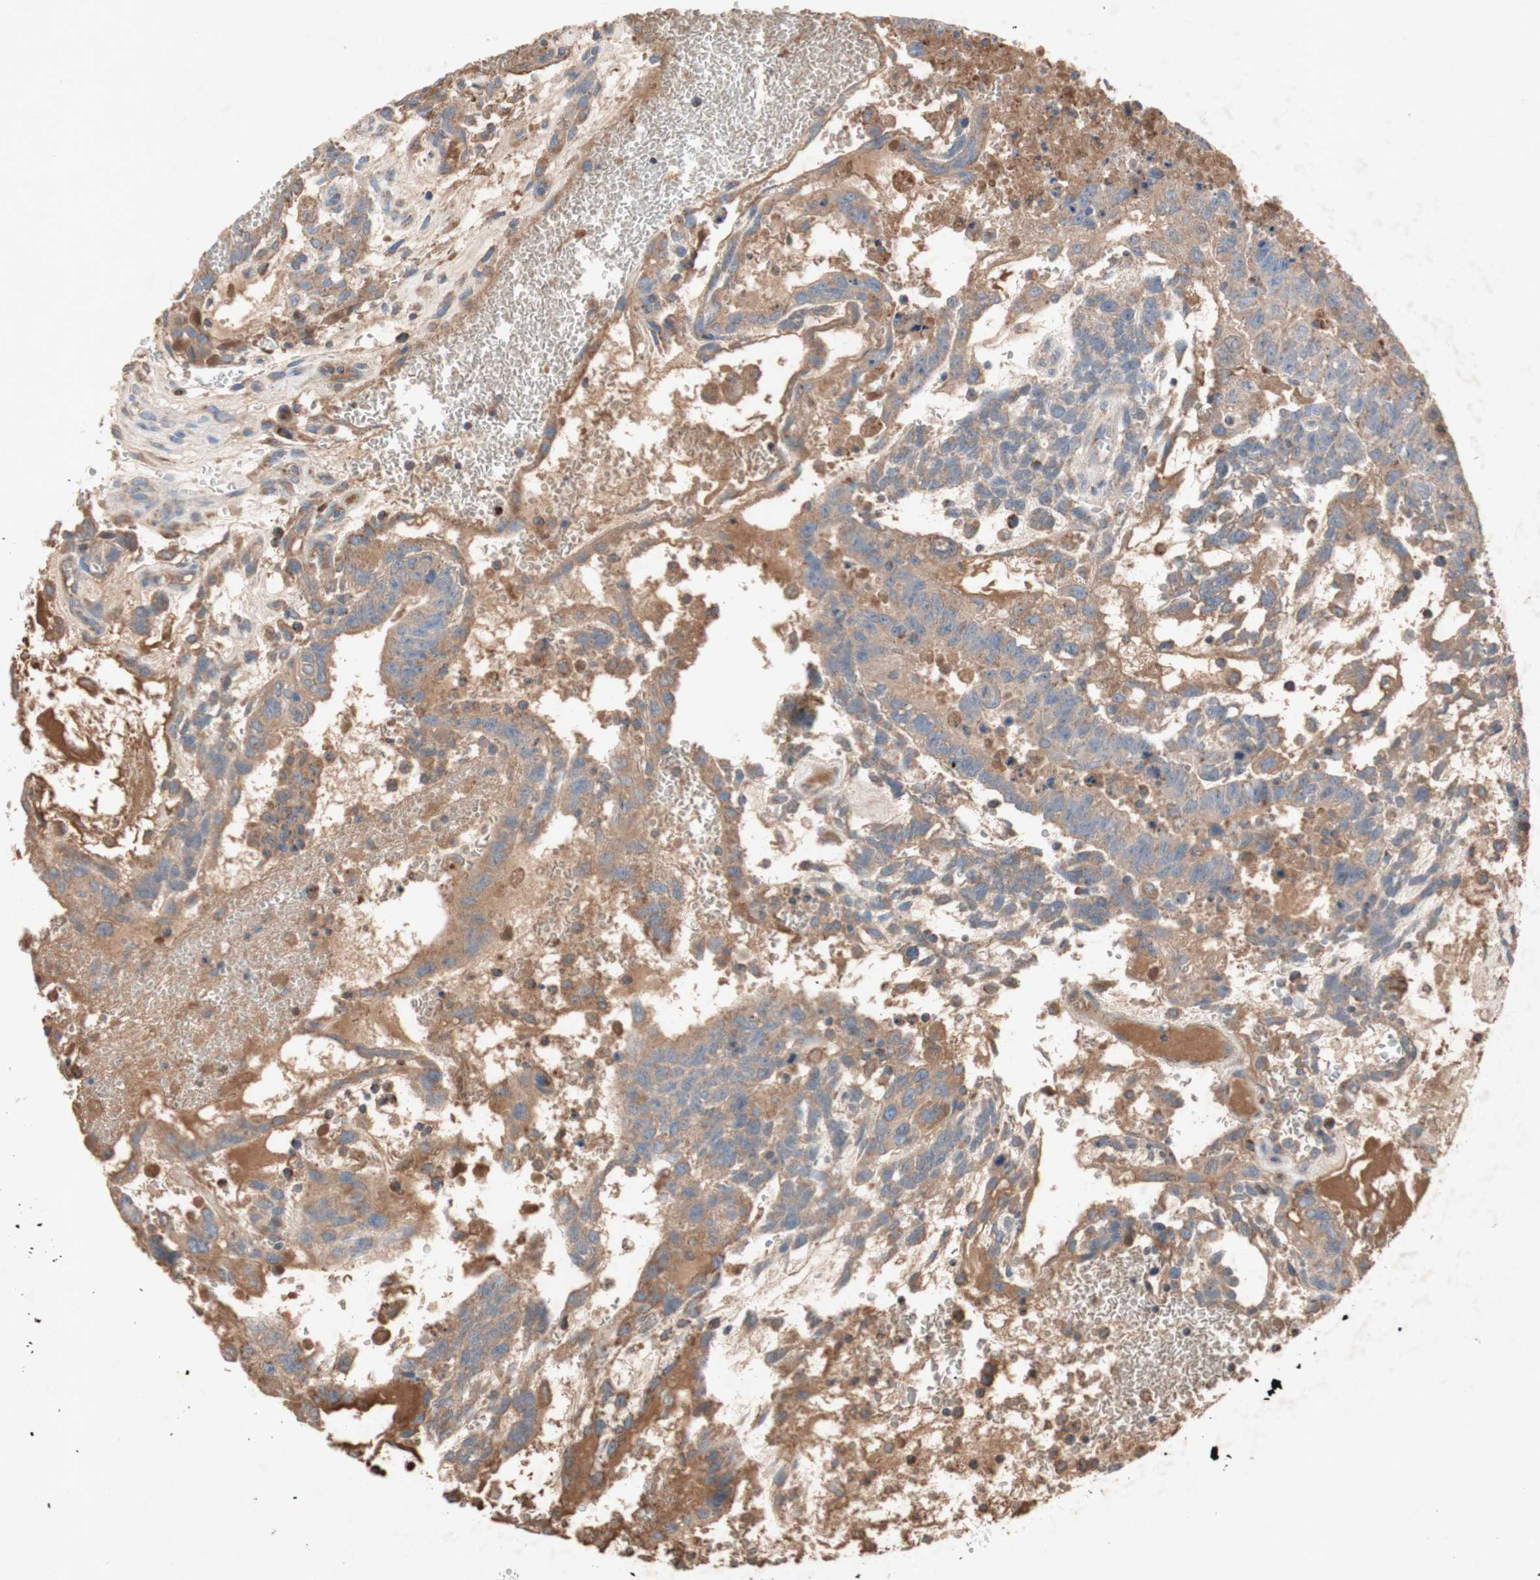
{"staining": {"intensity": "moderate", "quantity": "25%-75%", "location": "cytoplasmic/membranous"}, "tissue": "testis cancer", "cell_type": "Tumor cells", "image_type": "cancer", "snomed": [{"axis": "morphology", "description": "Seminoma, NOS"}, {"axis": "morphology", "description": "Carcinoma, Embryonal, NOS"}, {"axis": "topography", "description": "Testis"}], "caption": "Immunohistochemical staining of human testis cancer (embryonal carcinoma) reveals medium levels of moderate cytoplasmic/membranous protein staining in about 25%-75% of tumor cells. The staining is performed using DAB (3,3'-diaminobenzidine) brown chromogen to label protein expression. The nuclei are counter-stained blue using hematoxylin.", "gene": "SDHB", "patient": {"sex": "male", "age": 52}}